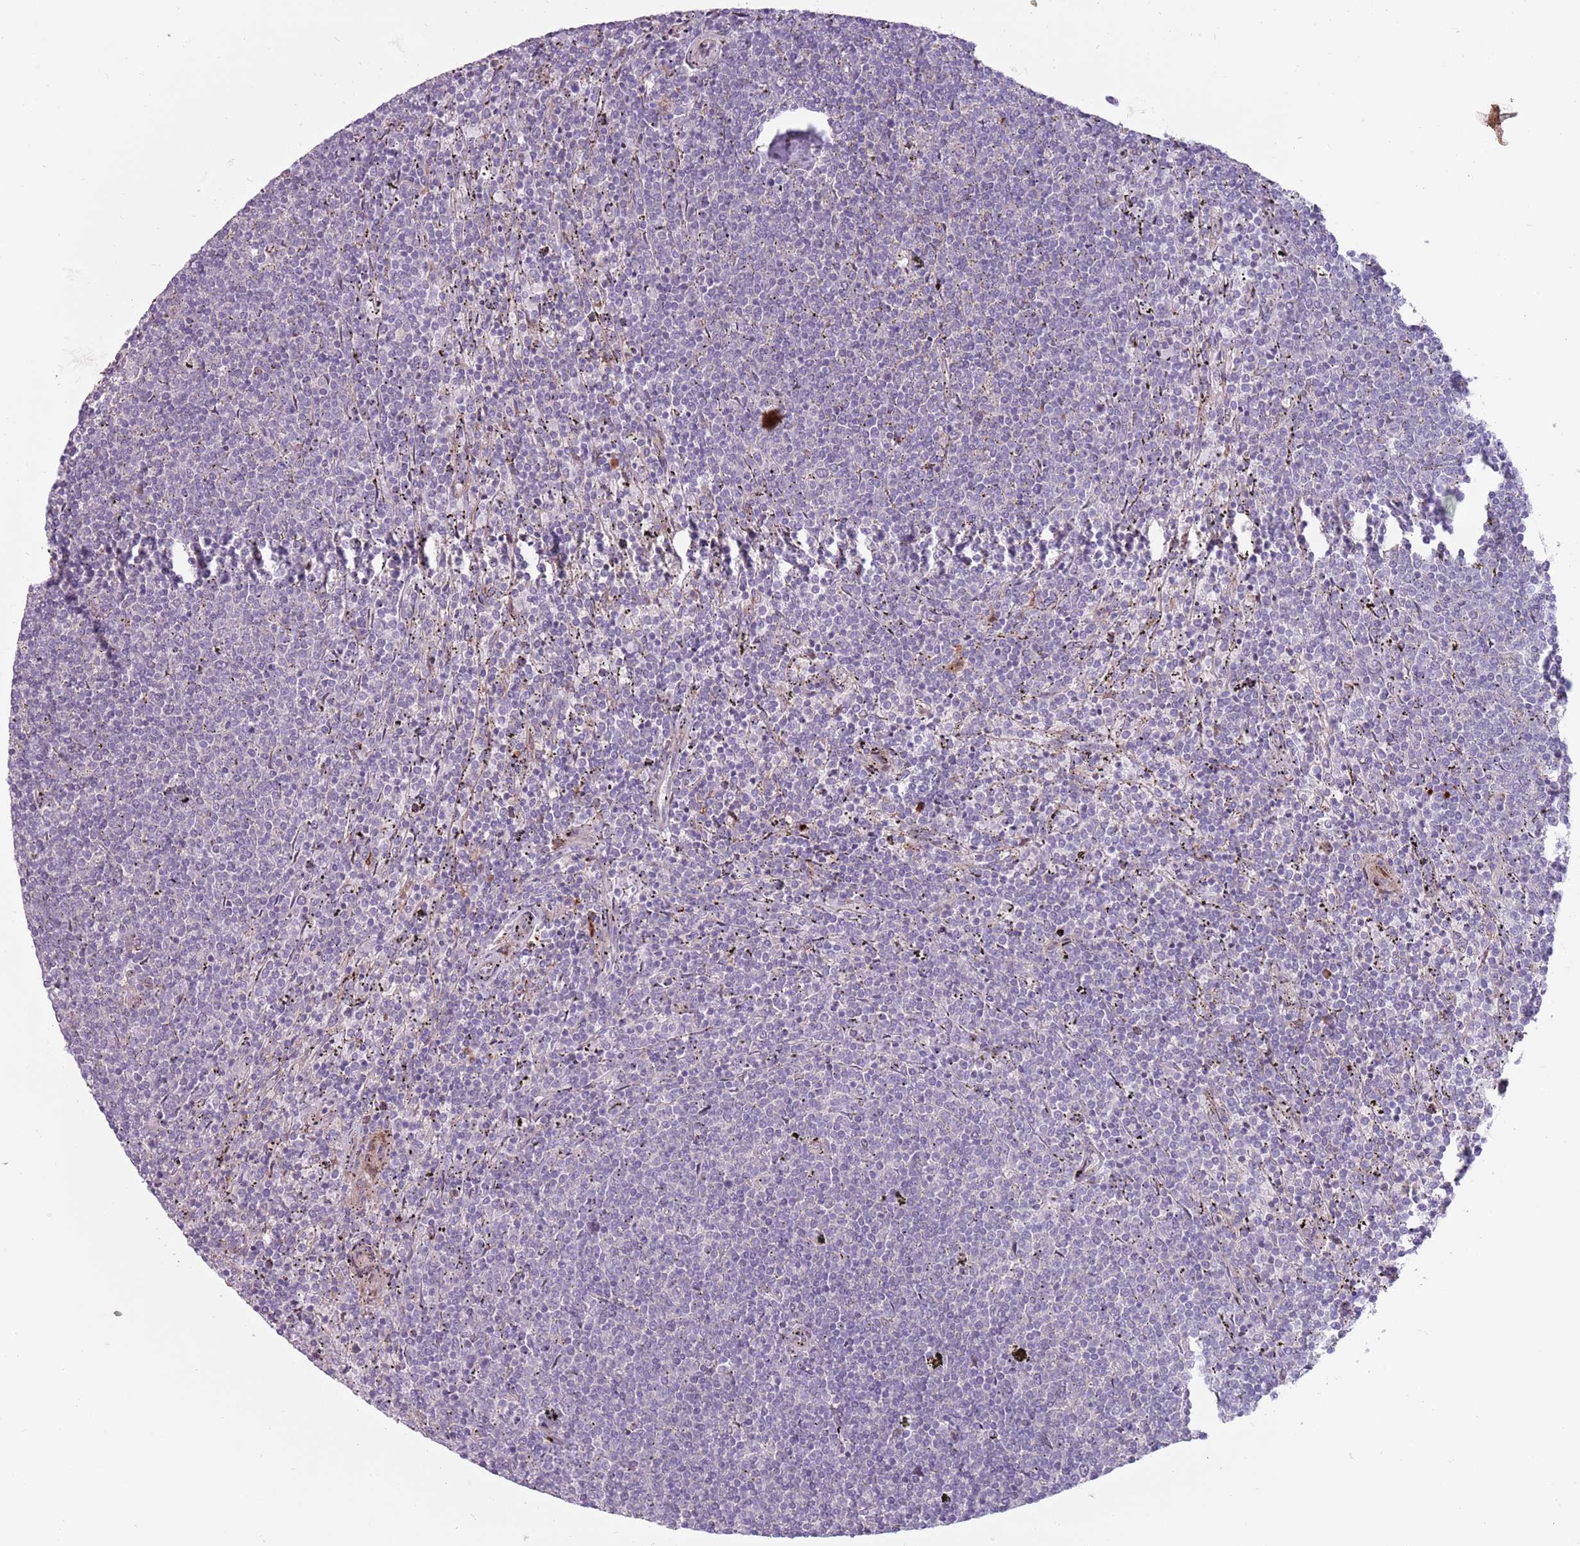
{"staining": {"intensity": "negative", "quantity": "none", "location": "none"}, "tissue": "lymphoma", "cell_type": "Tumor cells", "image_type": "cancer", "snomed": [{"axis": "morphology", "description": "Malignant lymphoma, non-Hodgkin's type, Low grade"}, {"axis": "topography", "description": "Spleen"}], "caption": "Immunohistochemical staining of human malignant lymphoma, non-Hodgkin's type (low-grade) exhibits no significant expression in tumor cells.", "gene": "CCDC150", "patient": {"sex": "female", "age": 50}}